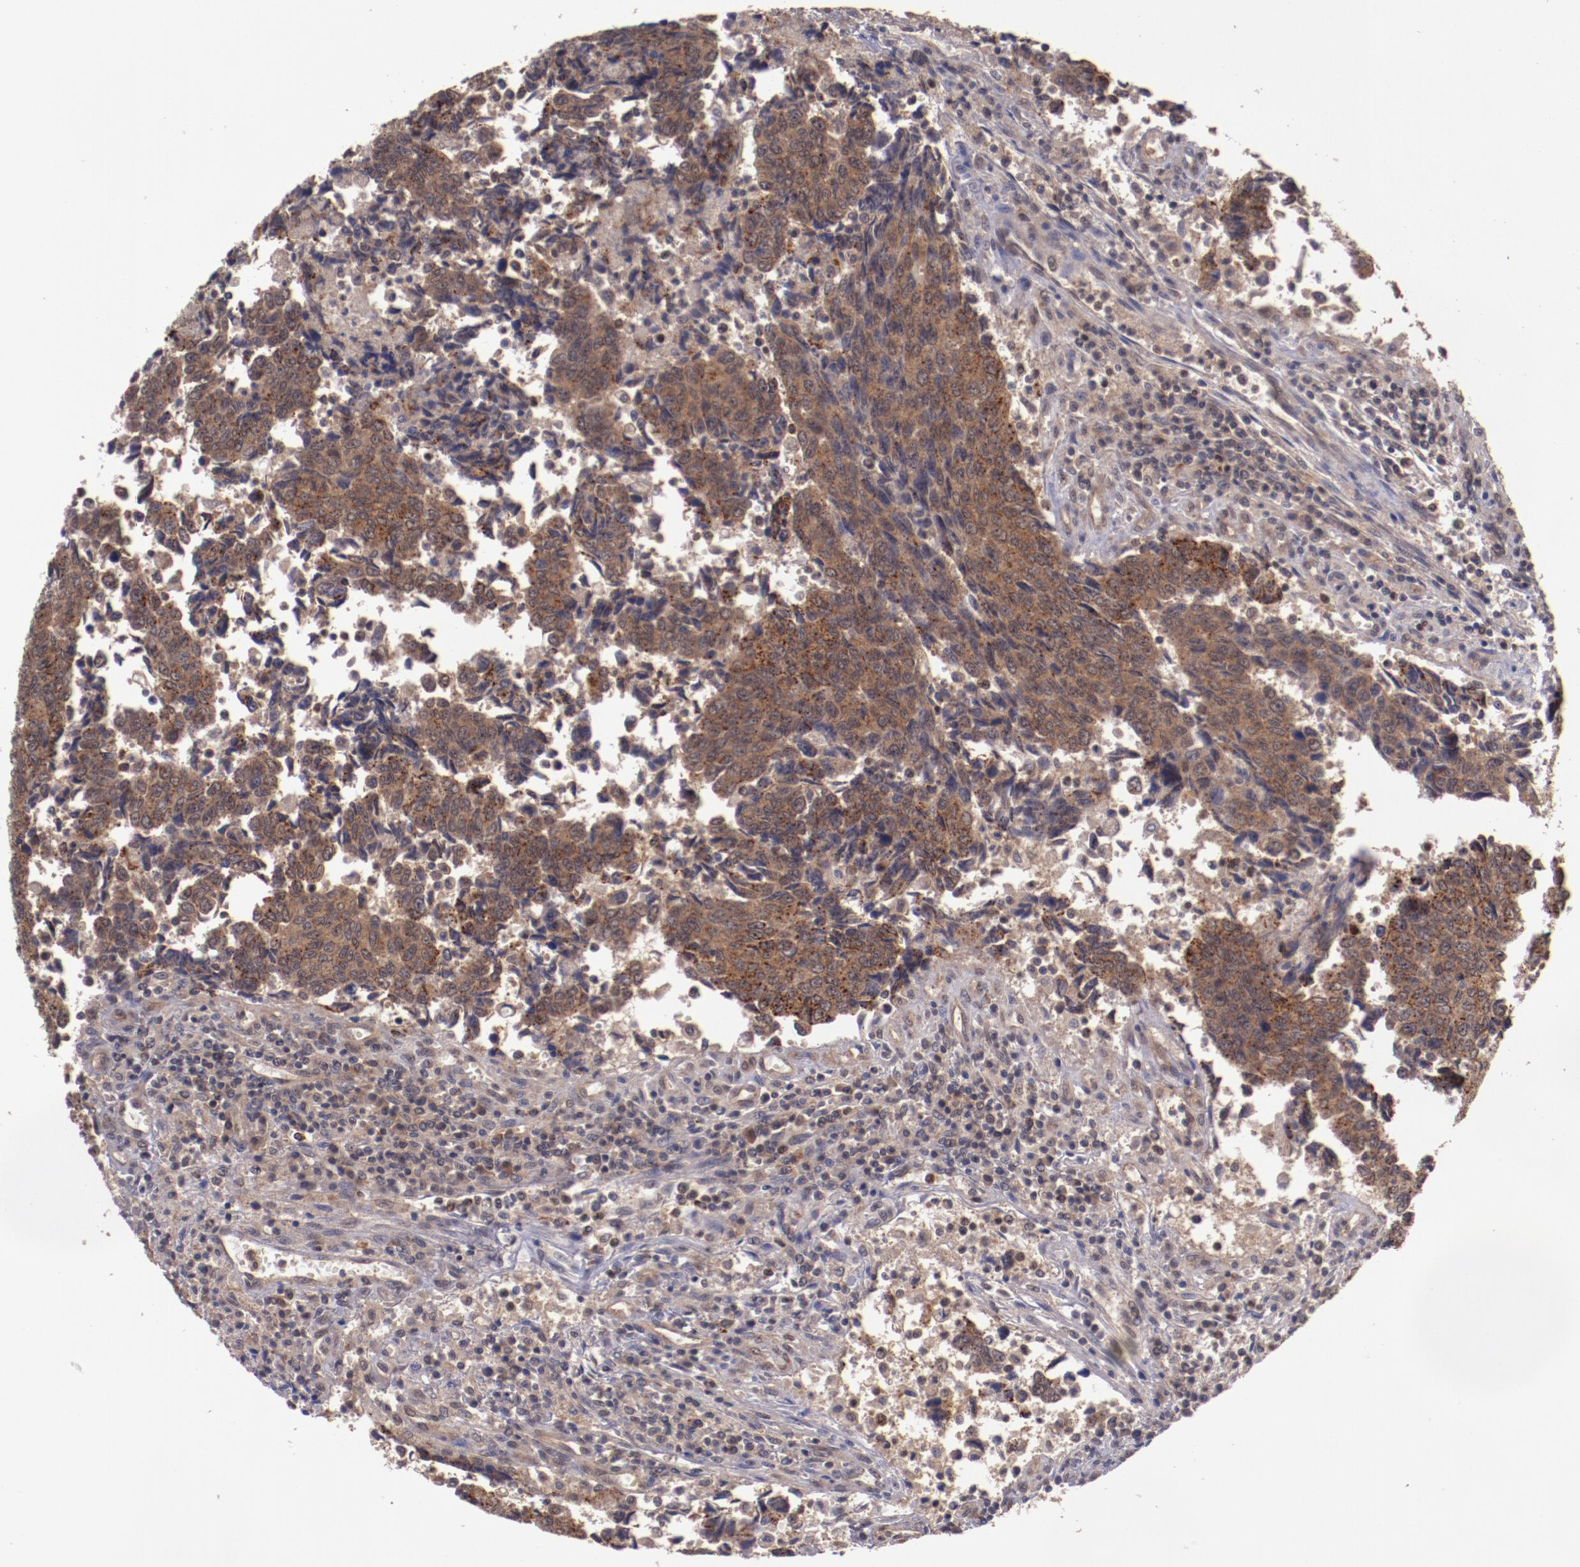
{"staining": {"intensity": "moderate", "quantity": ">75%", "location": "cytoplasmic/membranous"}, "tissue": "urothelial cancer", "cell_type": "Tumor cells", "image_type": "cancer", "snomed": [{"axis": "morphology", "description": "Urothelial carcinoma, High grade"}, {"axis": "topography", "description": "Urinary bladder"}], "caption": "A histopathology image showing moderate cytoplasmic/membranous positivity in about >75% of tumor cells in high-grade urothelial carcinoma, as visualized by brown immunohistochemical staining.", "gene": "FTSJ1", "patient": {"sex": "male", "age": 86}}